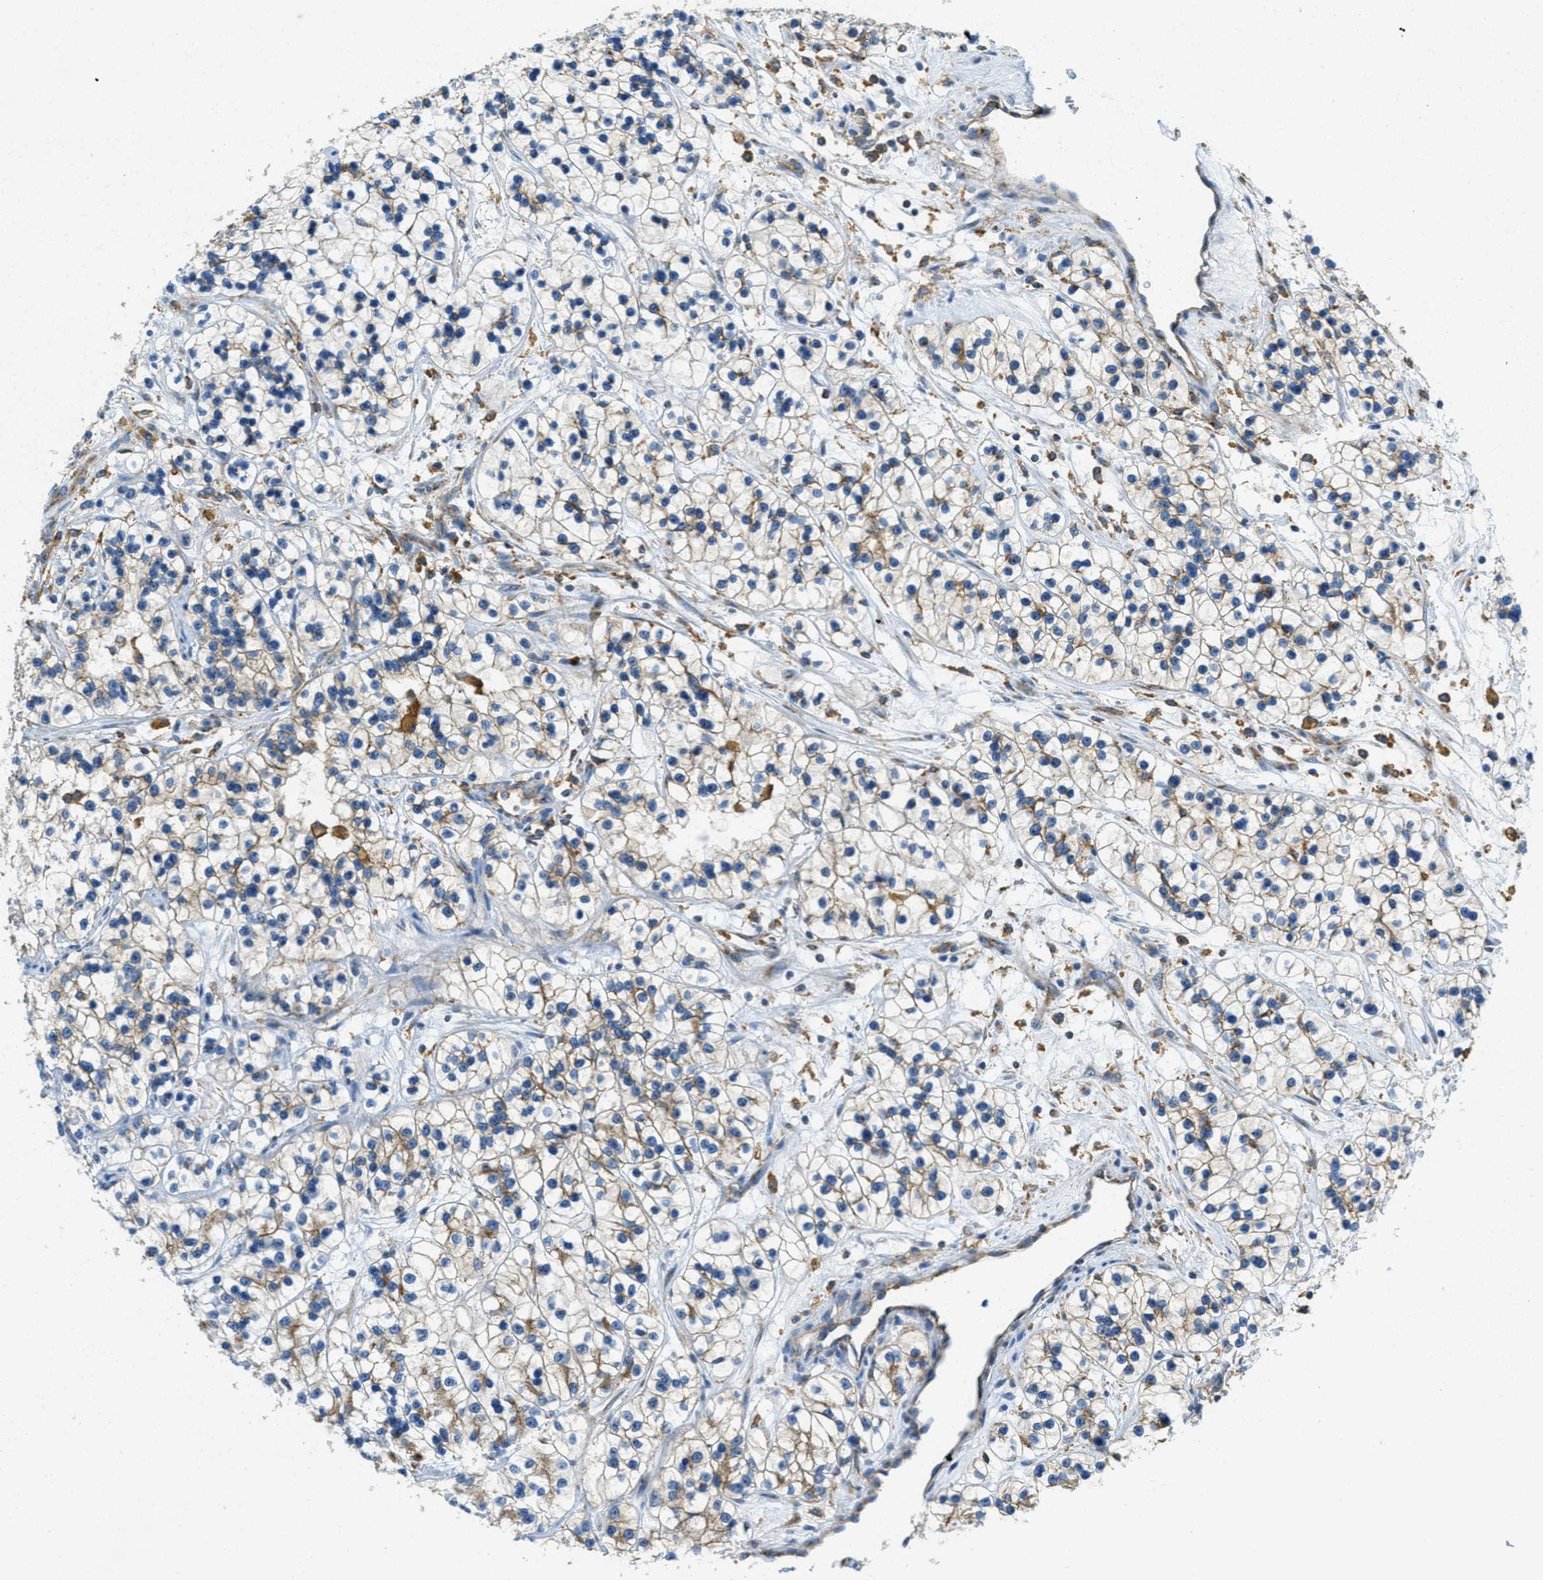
{"staining": {"intensity": "moderate", "quantity": "<25%", "location": "cytoplasmic/membranous"}, "tissue": "renal cancer", "cell_type": "Tumor cells", "image_type": "cancer", "snomed": [{"axis": "morphology", "description": "Adenocarcinoma, NOS"}, {"axis": "topography", "description": "Kidney"}], "caption": "Human renal adenocarcinoma stained with a protein marker demonstrates moderate staining in tumor cells.", "gene": "AP2B1", "patient": {"sex": "female", "age": 57}}